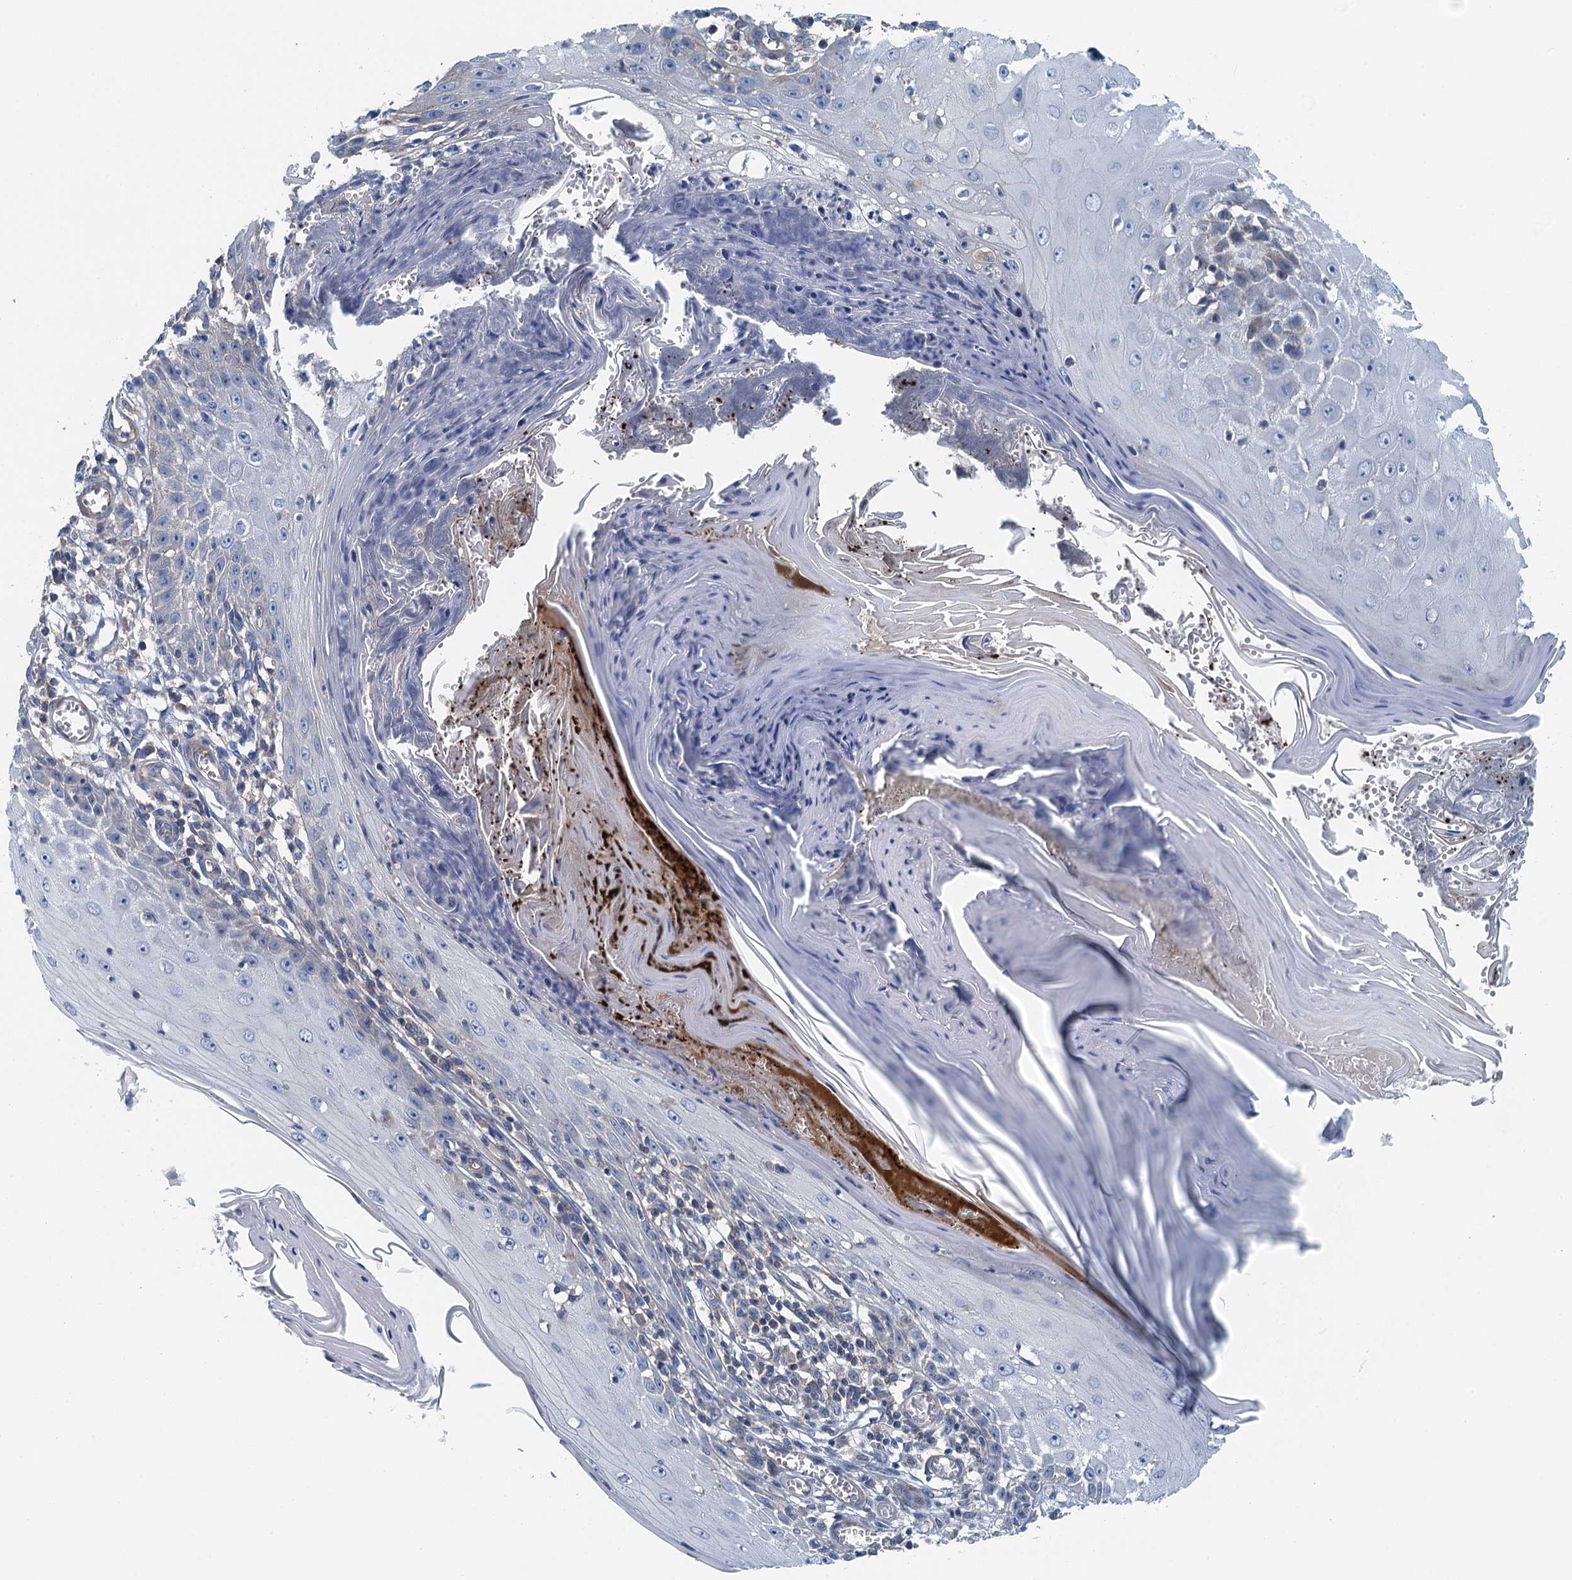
{"staining": {"intensity": "negative", "quantity": "none", "location": "none"}, "tissue": "skin cancer", "cell_type": "Tumor cells", "image_type": "cancer", "snomed": [{"axis": "morphology", "description": "Squamous cell carcinoma, NOS"}, {"axis": "topography", "description": "Skin"}], "caption": "This is an immunohistochemistry histopathology image of squamous cell carcinoma (skin). There is no expression in tumor cells.", "gene": "PPP1R14D", "patient": {"sex": "female", "age": 73}}